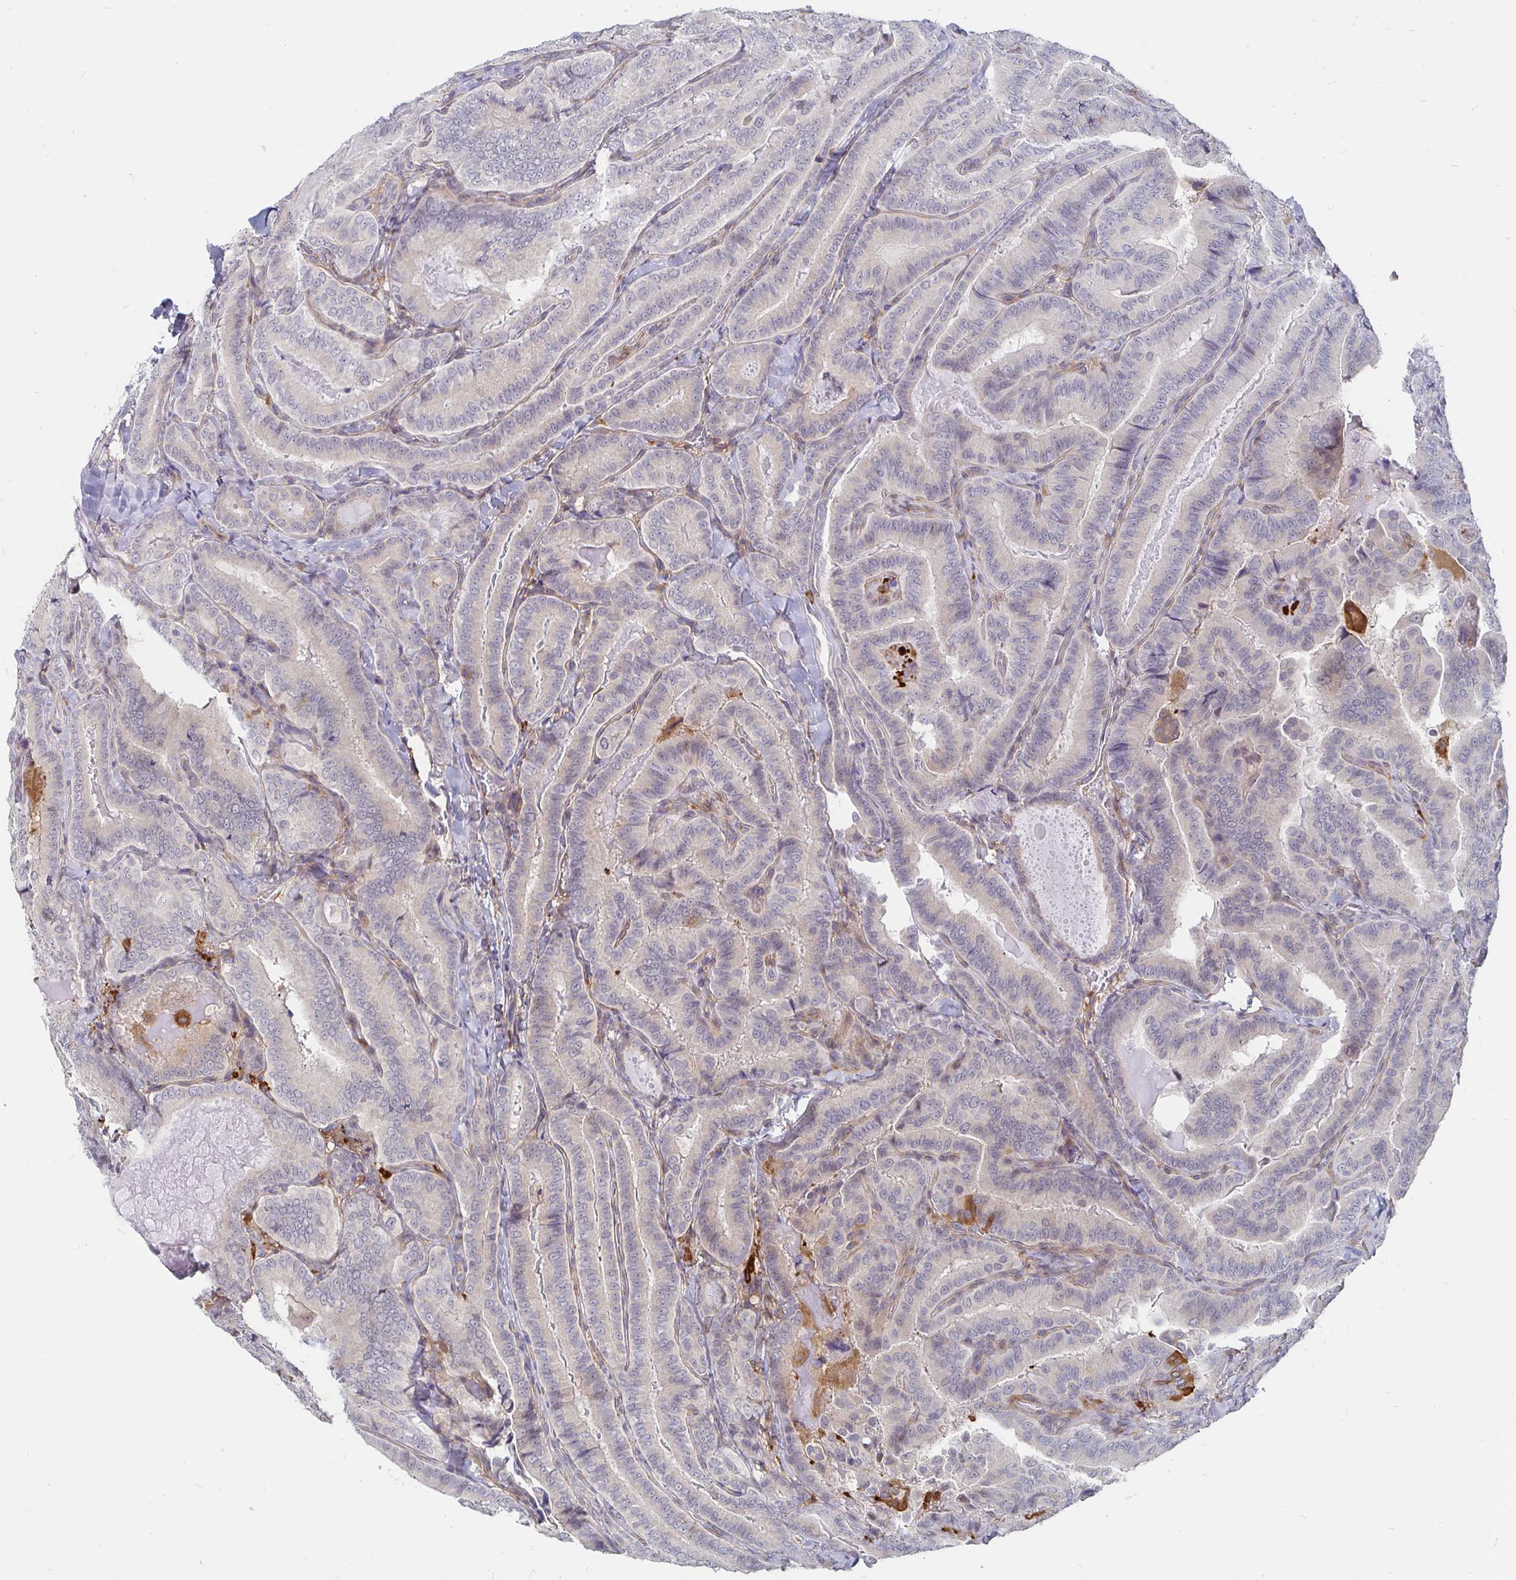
{"staining": {"intensity": "negative", "quantity": "none", "location": "none"}, "tissue": "thyroid cancer", "cell_type": "Tumor cells", "image_type": "cancer", "snomed": [{"axis": "morphology", "description": "Papillary adenocarcinoma, NOS"}, {"axis": "topography", "description": "Thyroid gland"}], "caption": "High power microscopy photomicrograph of an IHC micrograph of thyroid cancer, revealing no significant expression in tumor cells. (DAB (3,3'-diaminobenzidine) immunohistochemistry, high magnification).", "gene": "CCDC85A", "patient": {"sex": "male", "age": 61}}